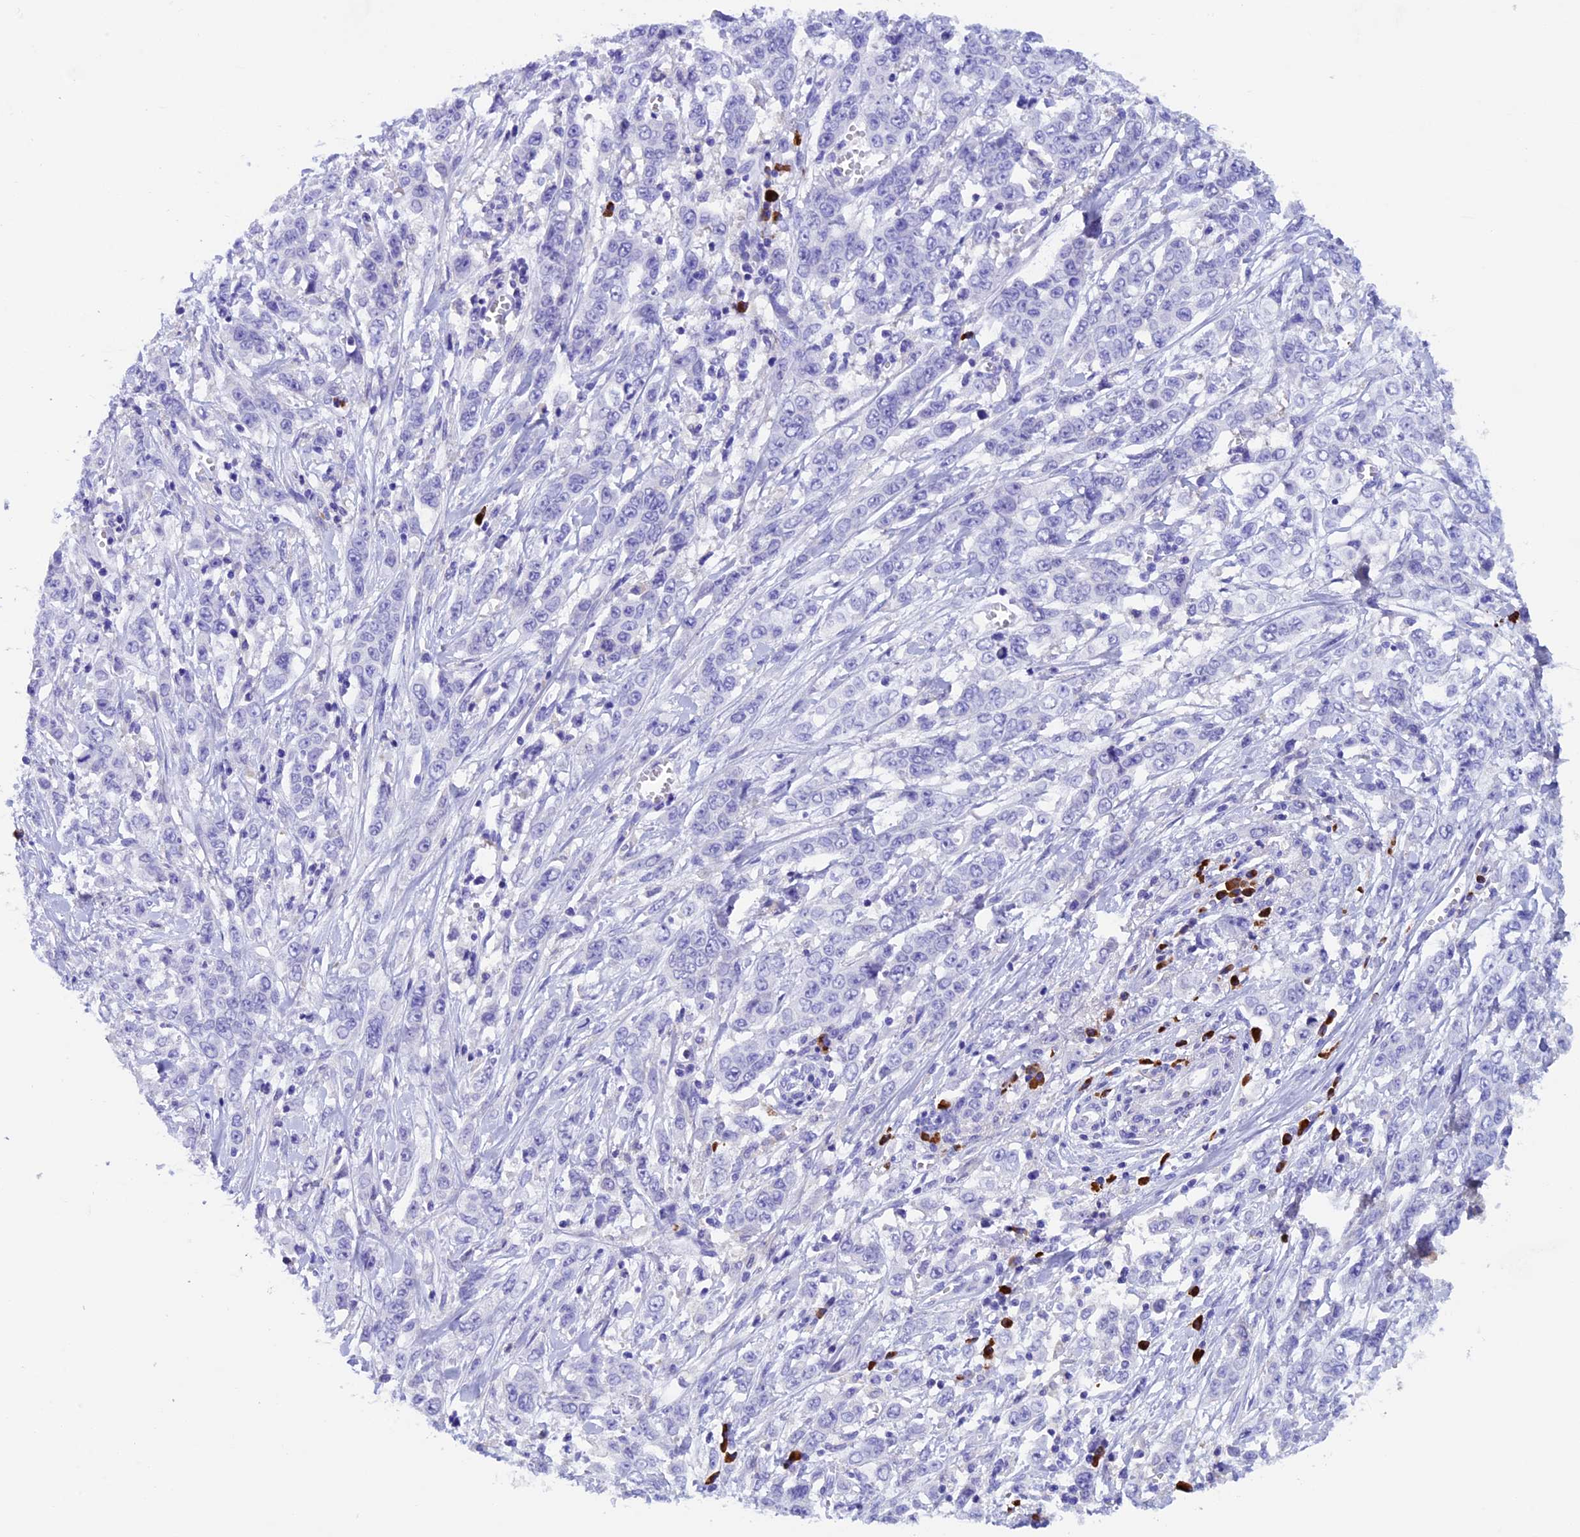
{"staining": {"intensity": "negative", "quantity": "none", "location": "none"}, "tissue": "stomach cancer", "cell_type": "Tumor cells", "image_type": "cancer", "snomed": [{"axis": "morphology", "description": "Adenocarcinoma, NOS"}, {"axis": "topography", "description": "Stomach, upper"}], "caption": "IHC photomicrograph of human stomach adenocarcinoma stained for a protein (brown), which demonstrates no expression in tumor cells. (Brightfield microscopy of DAB IHC at high magnification).", "gene": "IGSF6", "patient": {"sex": "male", "age": 62}}